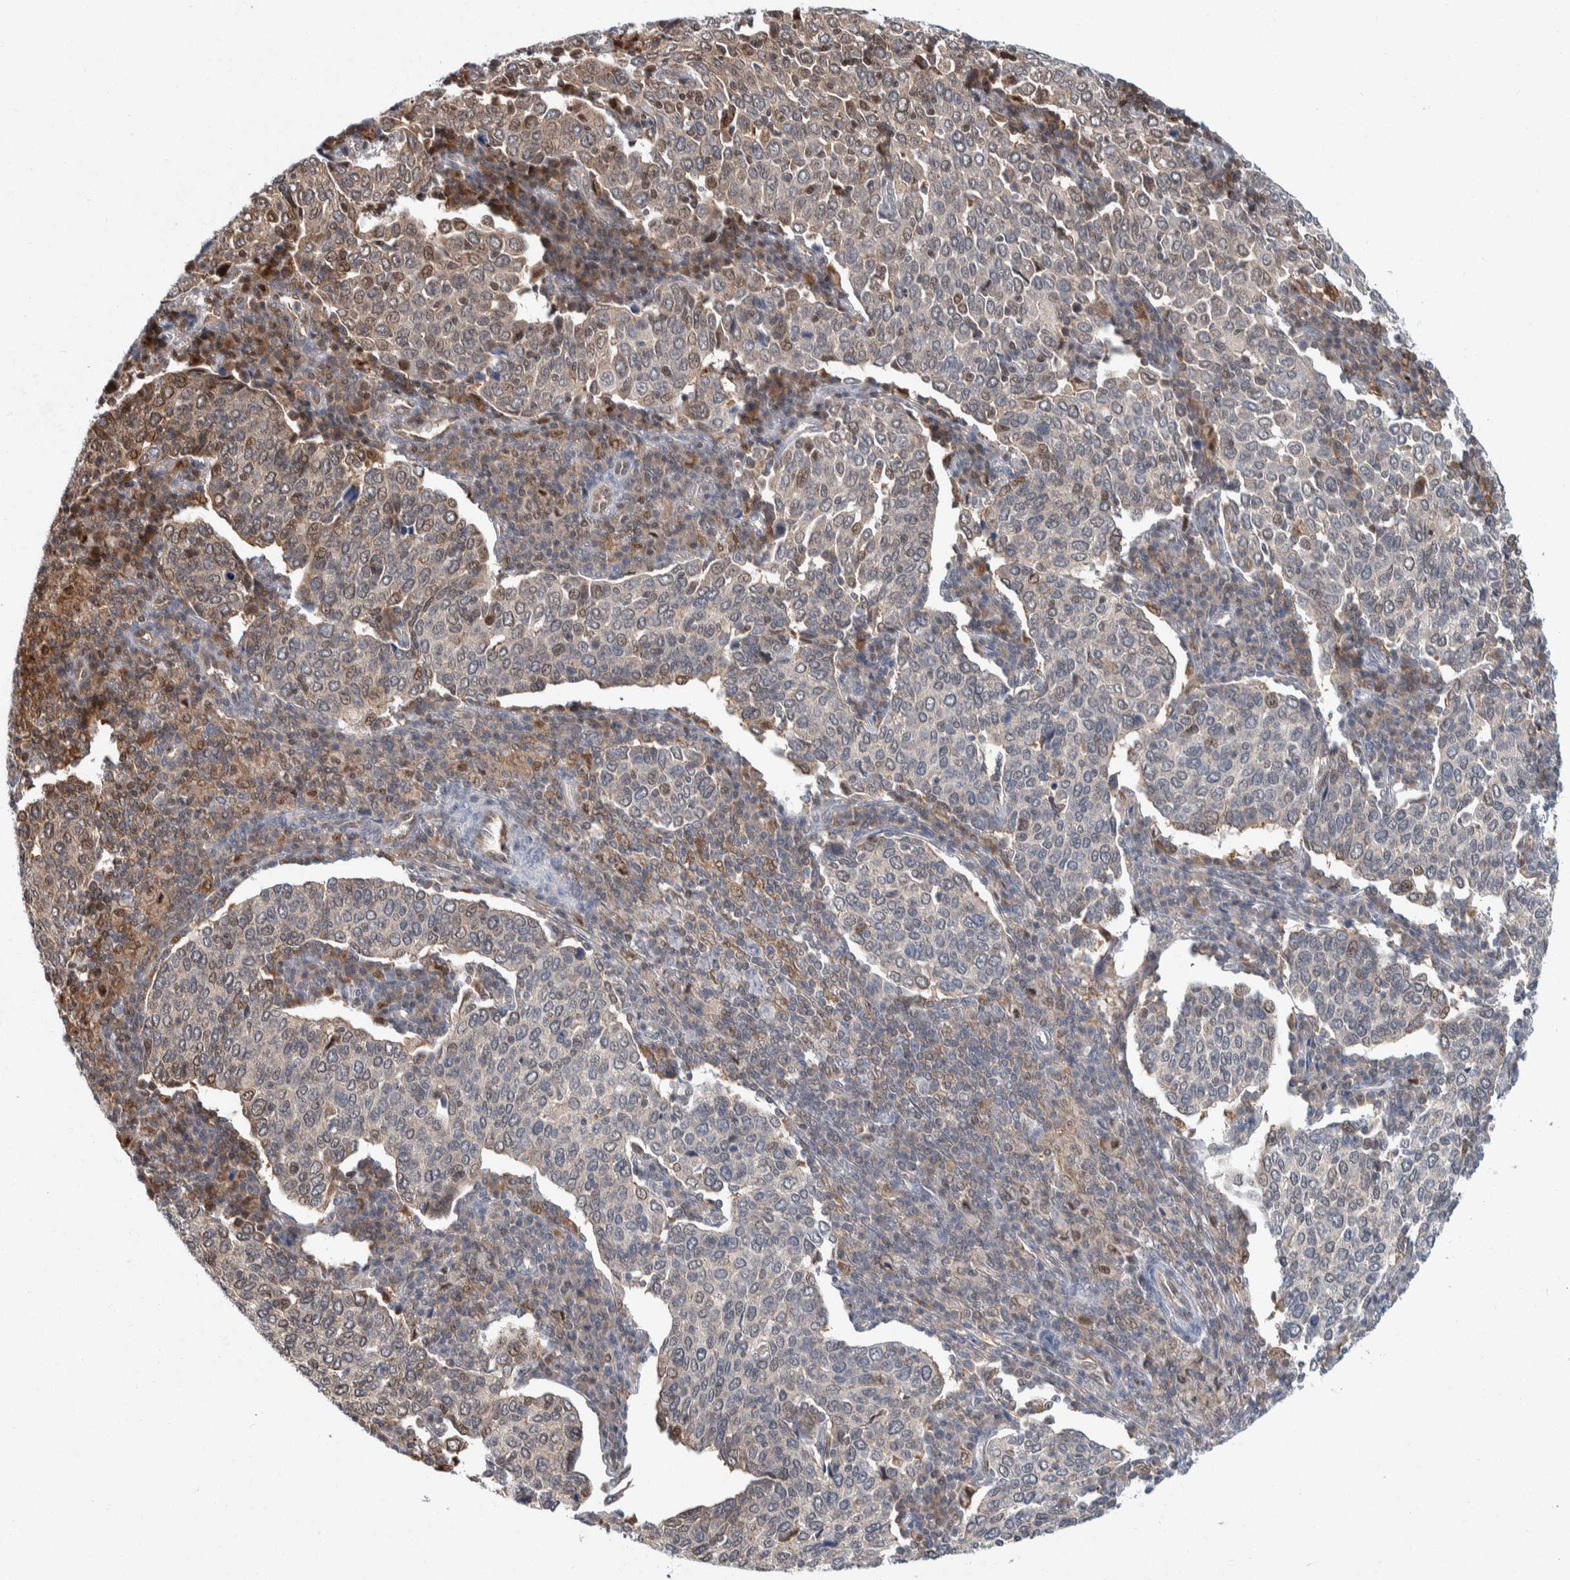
{"staining": {"intensity": "weak", "quantity": "<25%", "location": "cytoplasmic/membranous,nuclear"}, "tissue": "cervical cancer", "cell_type": "Tumor cells", "image_type": "cancer", "snomed": [{"axis": "morphology", "description": "Squamous cell carcinoma, NOS"}, {"axis": "topography", "description": "Cervix"}], "caption": "DAB (3,3'-diaminobenzidine) immunohistochemical staining of cervical cancer (squamous cell carcinoma) demonstrates no significant staining in tumor cells. The staining was performed using DAB (3,3'-diaminobenzidine) to visualize the protein expression in brown, while the nuclei were stained in blue with hematoxylin (Magnification: 20x).", "gene": "PTPA", "patient": {"sex": "female", "age": 40}}